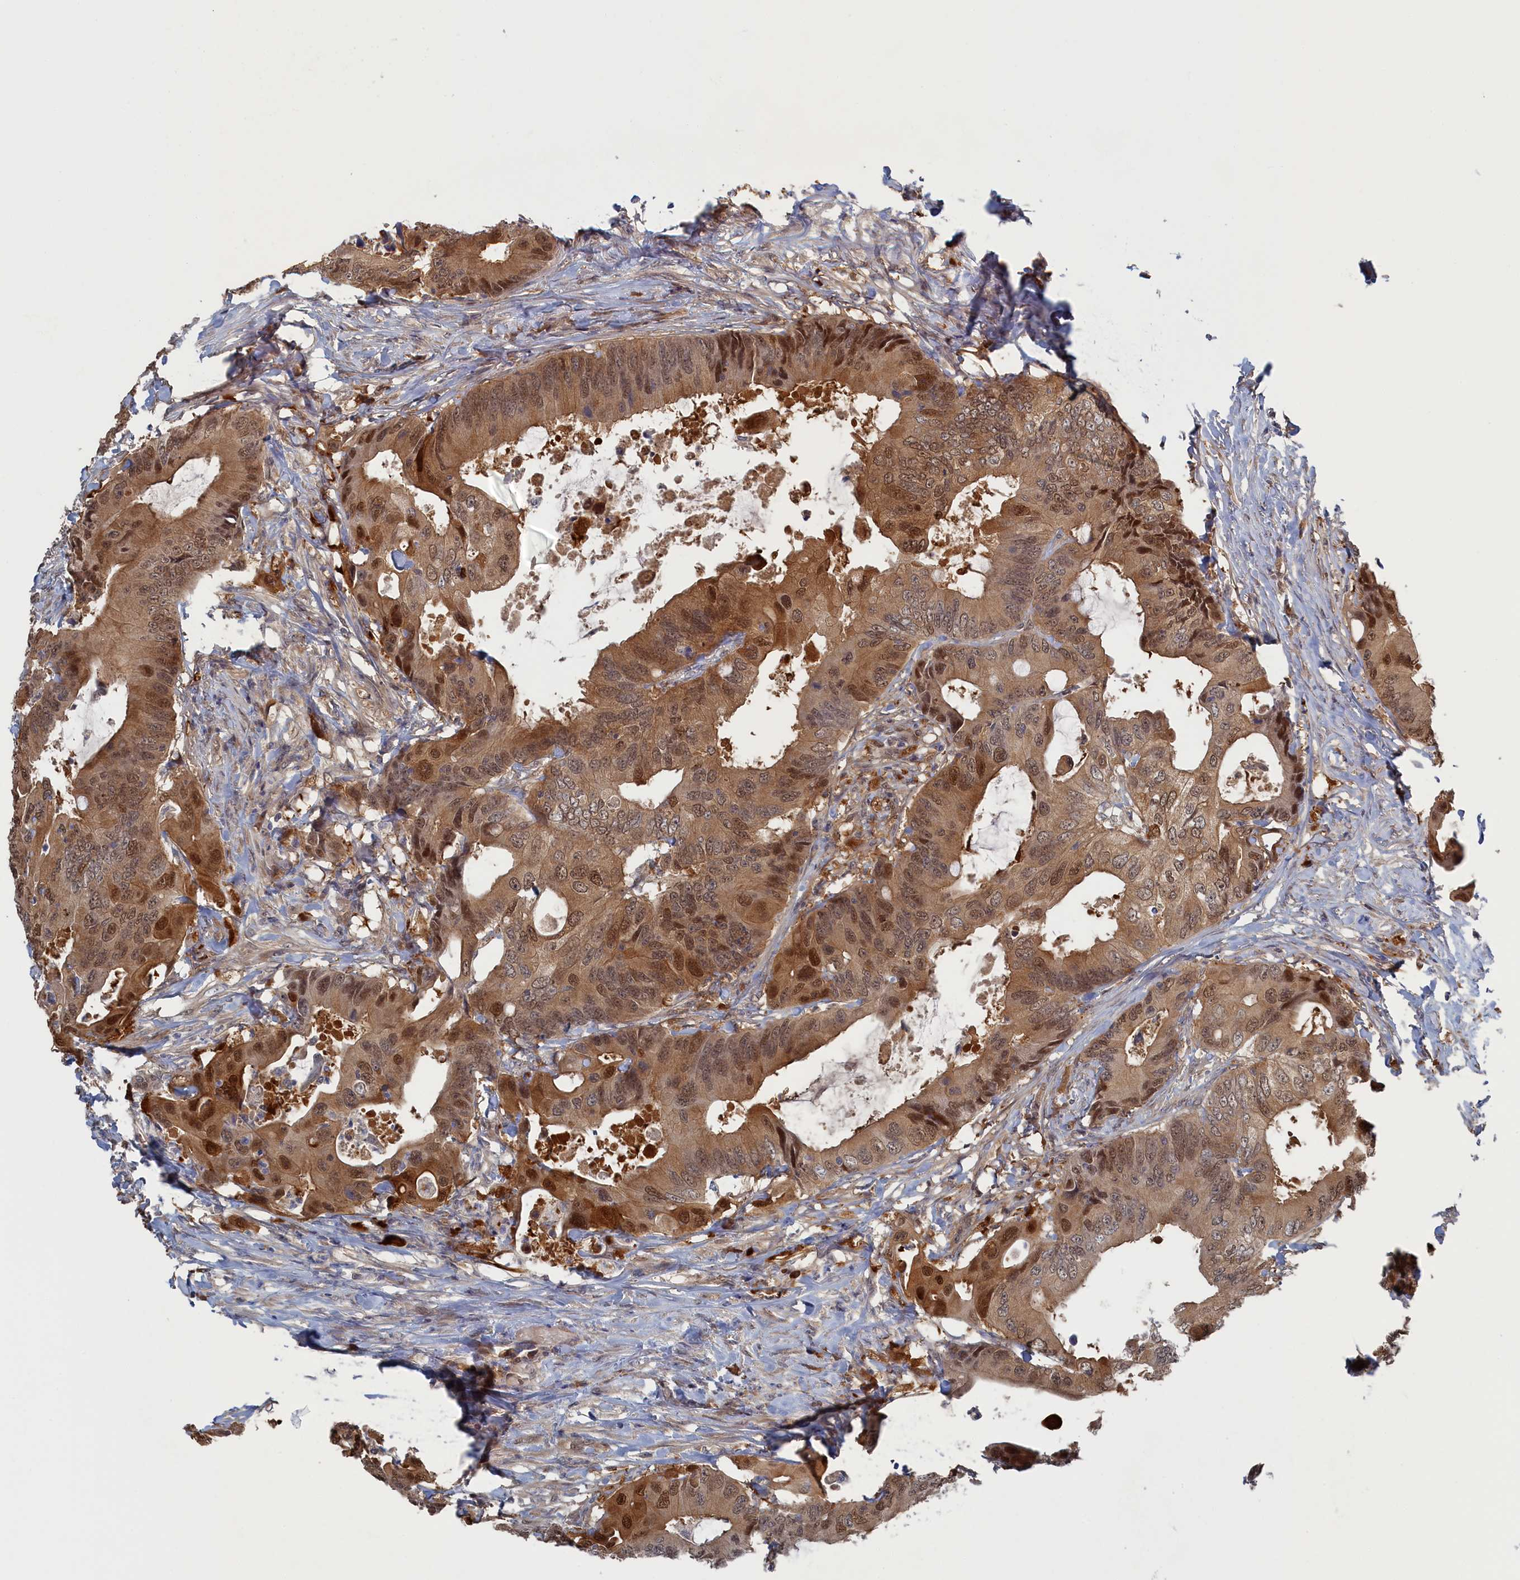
{"staining": {"intensity": "moderate", "quantity": ">75%", "location": "cytoplasmic/membranous,nuclear"}, "tissue": "colorectal cancer", "cell_type": "Tumor cells", "image_type": "cancer", "snomed": [{"axis": "morphology", "description": "Adenocarcinoma, NOS"}, {"axis": "topography", "description": "Colon"}], "caption": "IHC (DAB) staining of adenocarcinoma (colorectal) shows moderate cytoplasmic/membranous and nuclear protein expression in approximately >75% of tumor cells.", "gene": "IRGQ", "patient": {"sex": "male", "age": 71}}